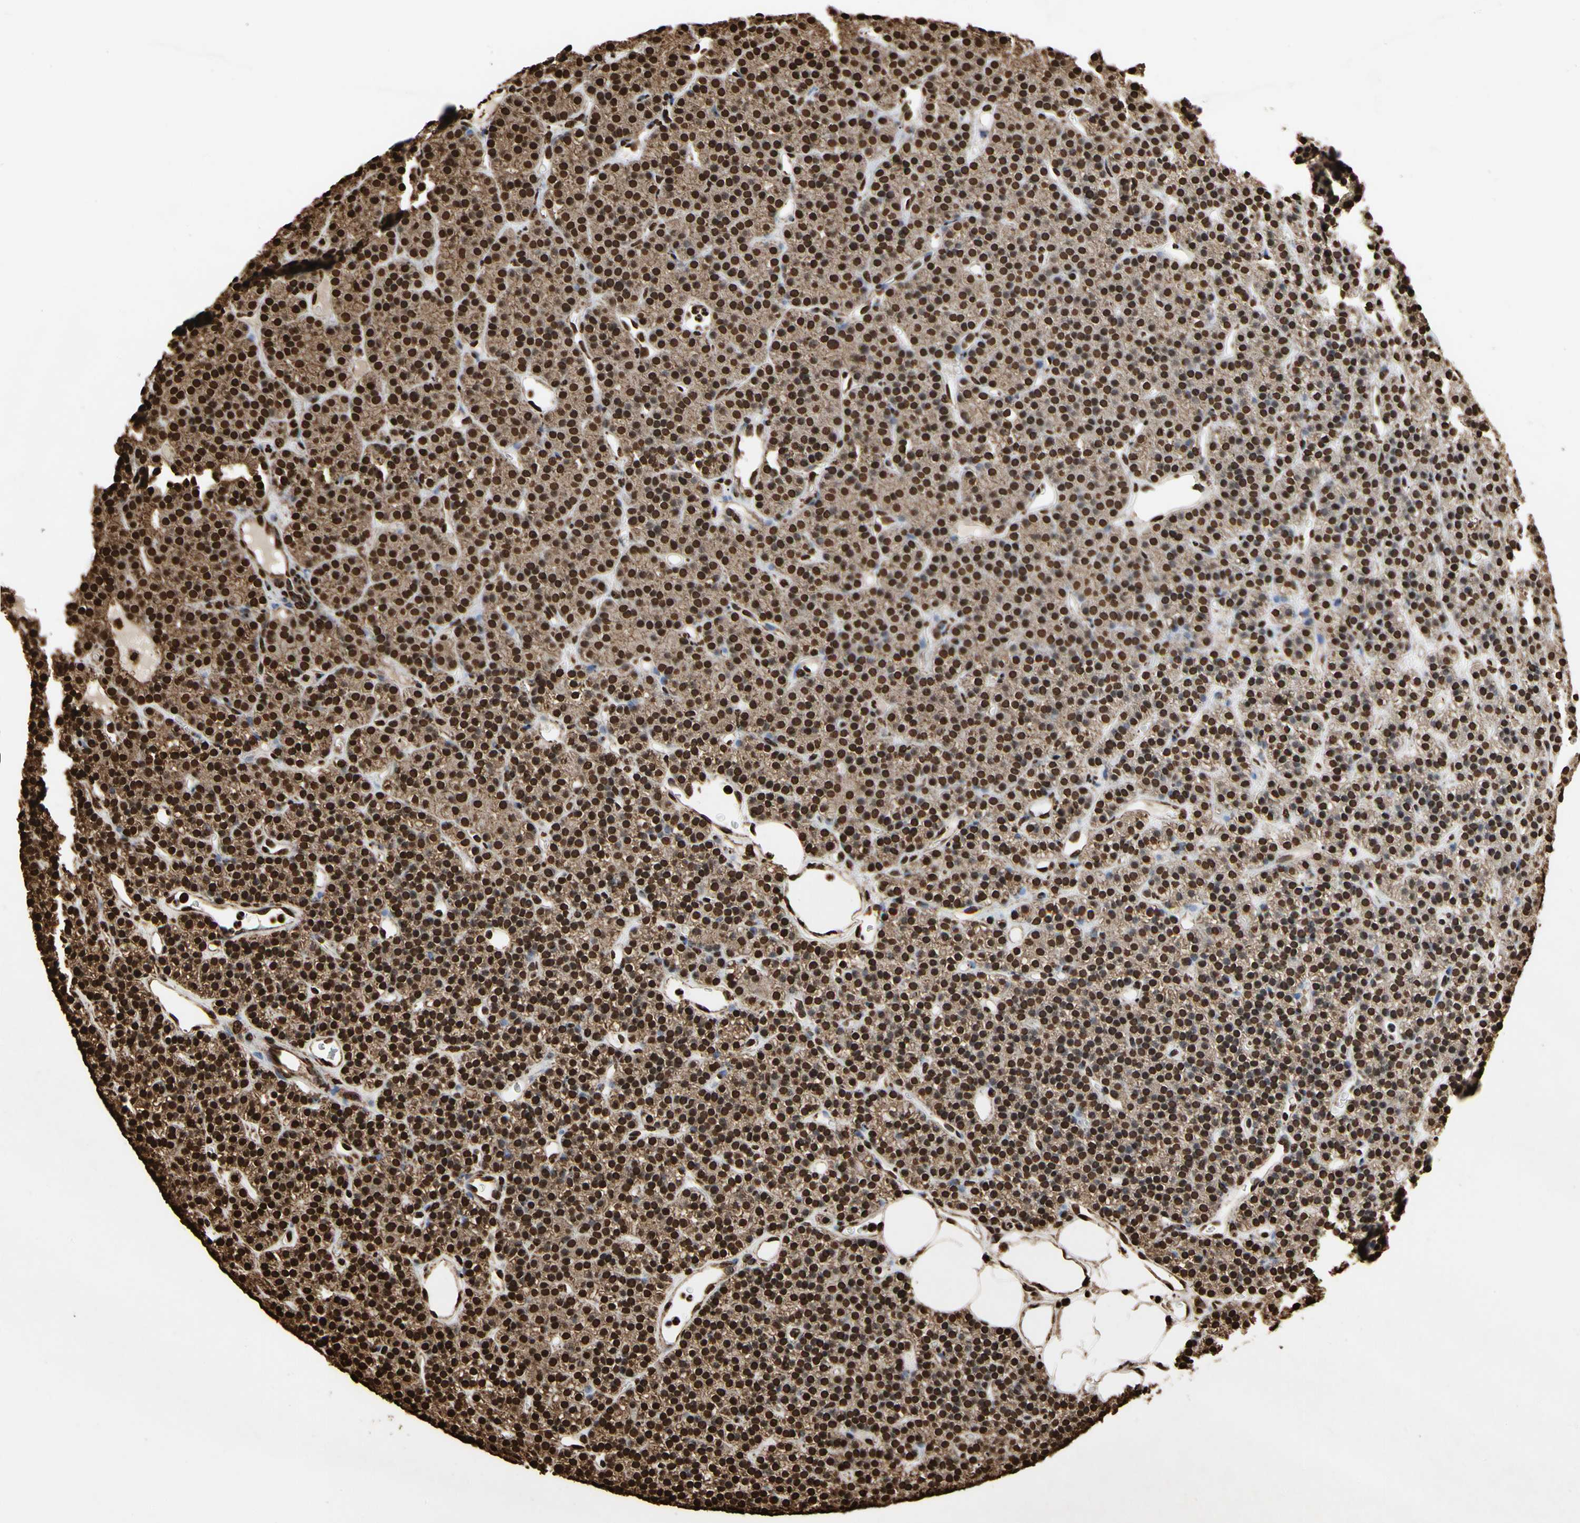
{"staining": {"intensity": "strong", "quantity": ">75%", "location": "cytoplasmic/membranous,nuclear"}, "tissue": "parathyroid gland", "cell_type": "Glandular cells", "image_type": "normal", "snomed": [{"axis": "morphology", "description": "Normal tissue, NOS"}, {"axis": "morphology", "description": "Hyperplasia, NOS"}, {"axis": "topography", "description": "Parathyroid gland"}], "caption": "Glandular cells exhibit strong cytoplasmic/membranous,nuclear staining in approximately >75% of cells in benign parathyroid gland.", "gene": "HNRNPK", "patient": {"sex": "male", "age": 44}}